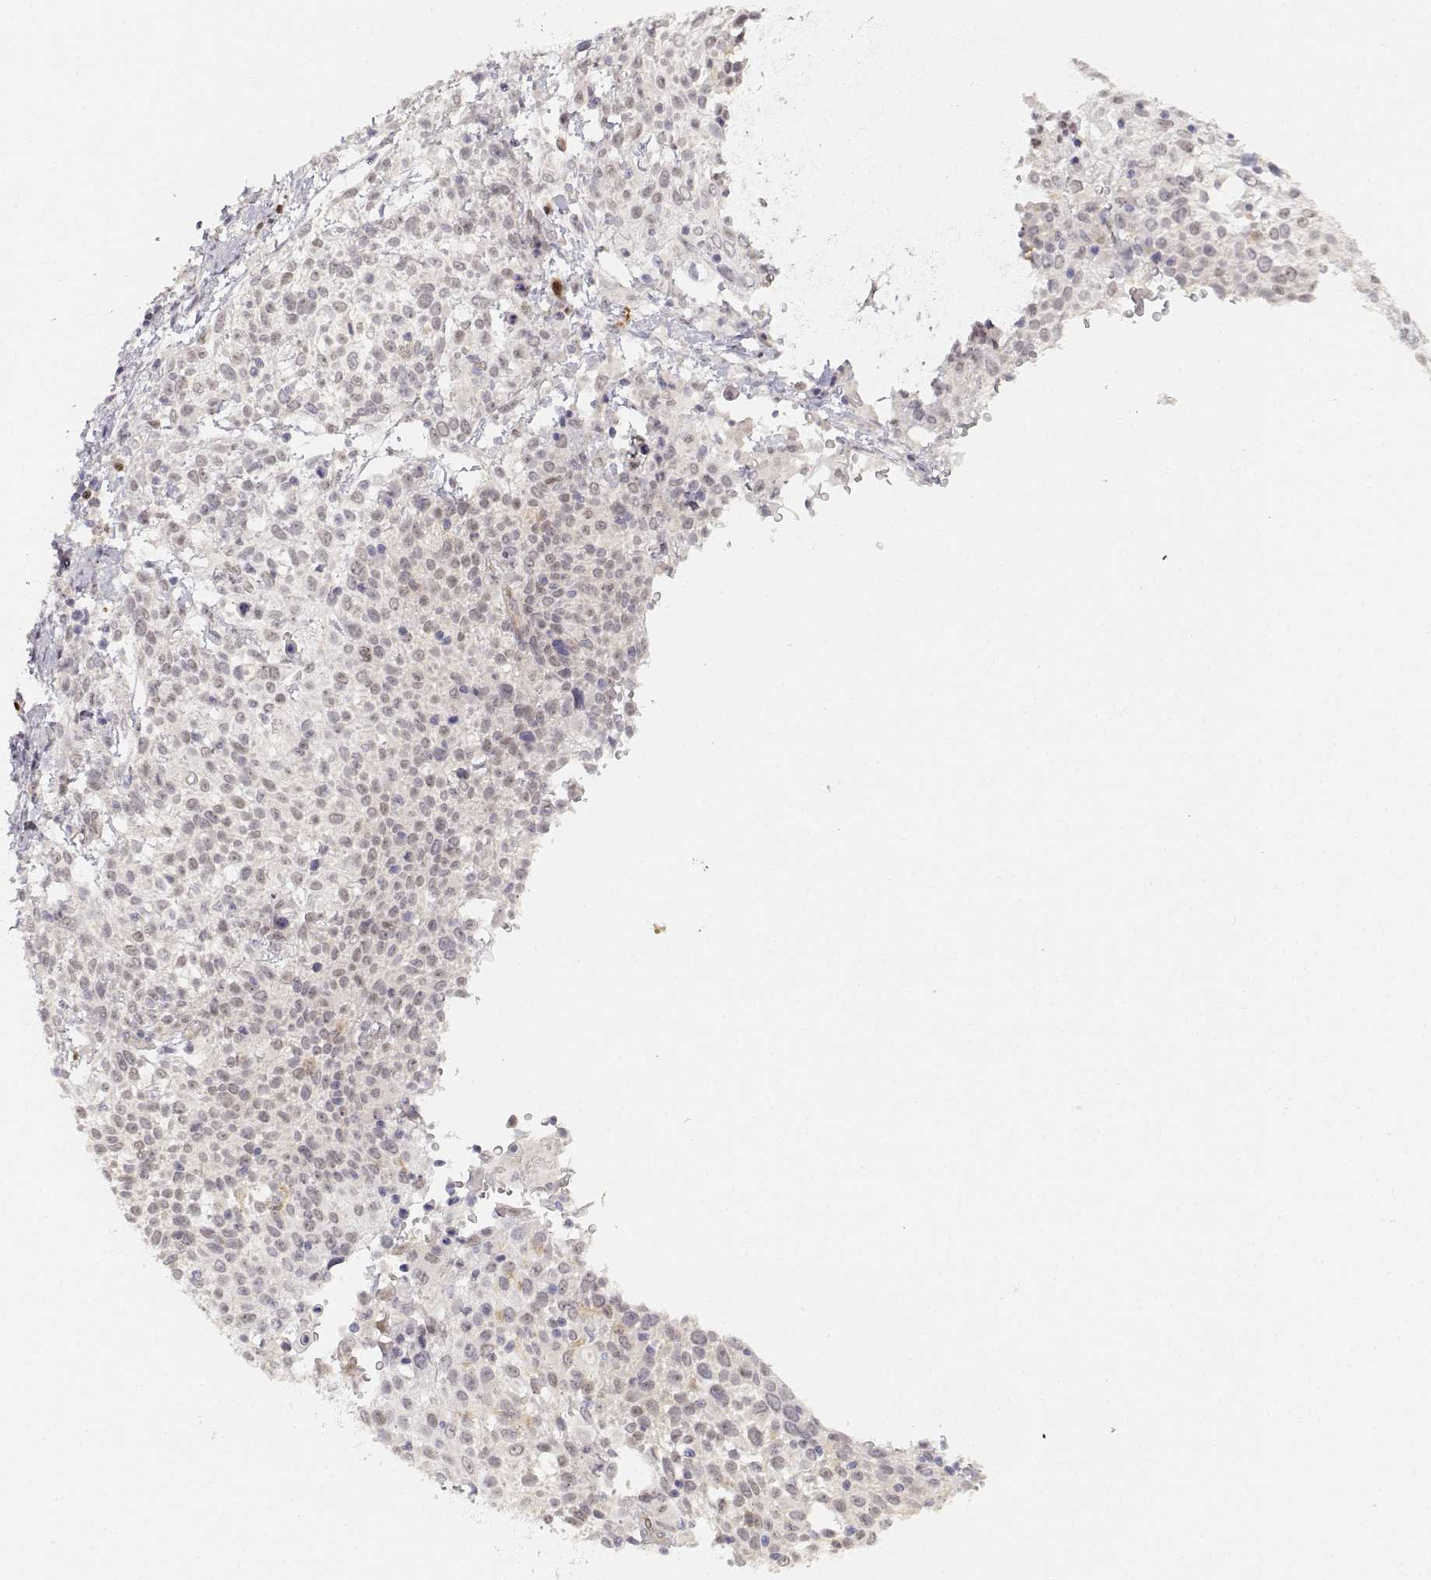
{"staining": {"intensity": "negative", "quantity": "none", "location": "none"}, "tissue": "cervical cancer", "cell_type": "Tumor cells", "image_type": "cancer", "snomed": [{"axis": "morphology", "description": "Squamous cell carcinoma, NOS"}, {"axis": "topography", "description": "Cervix"}], "caption": "Immunohistochemical staining of human cervical cancer exhibits no significant staining in tumor cells.", "gene": "EAF2", "patient": {"sex": "female", "age": 61}}